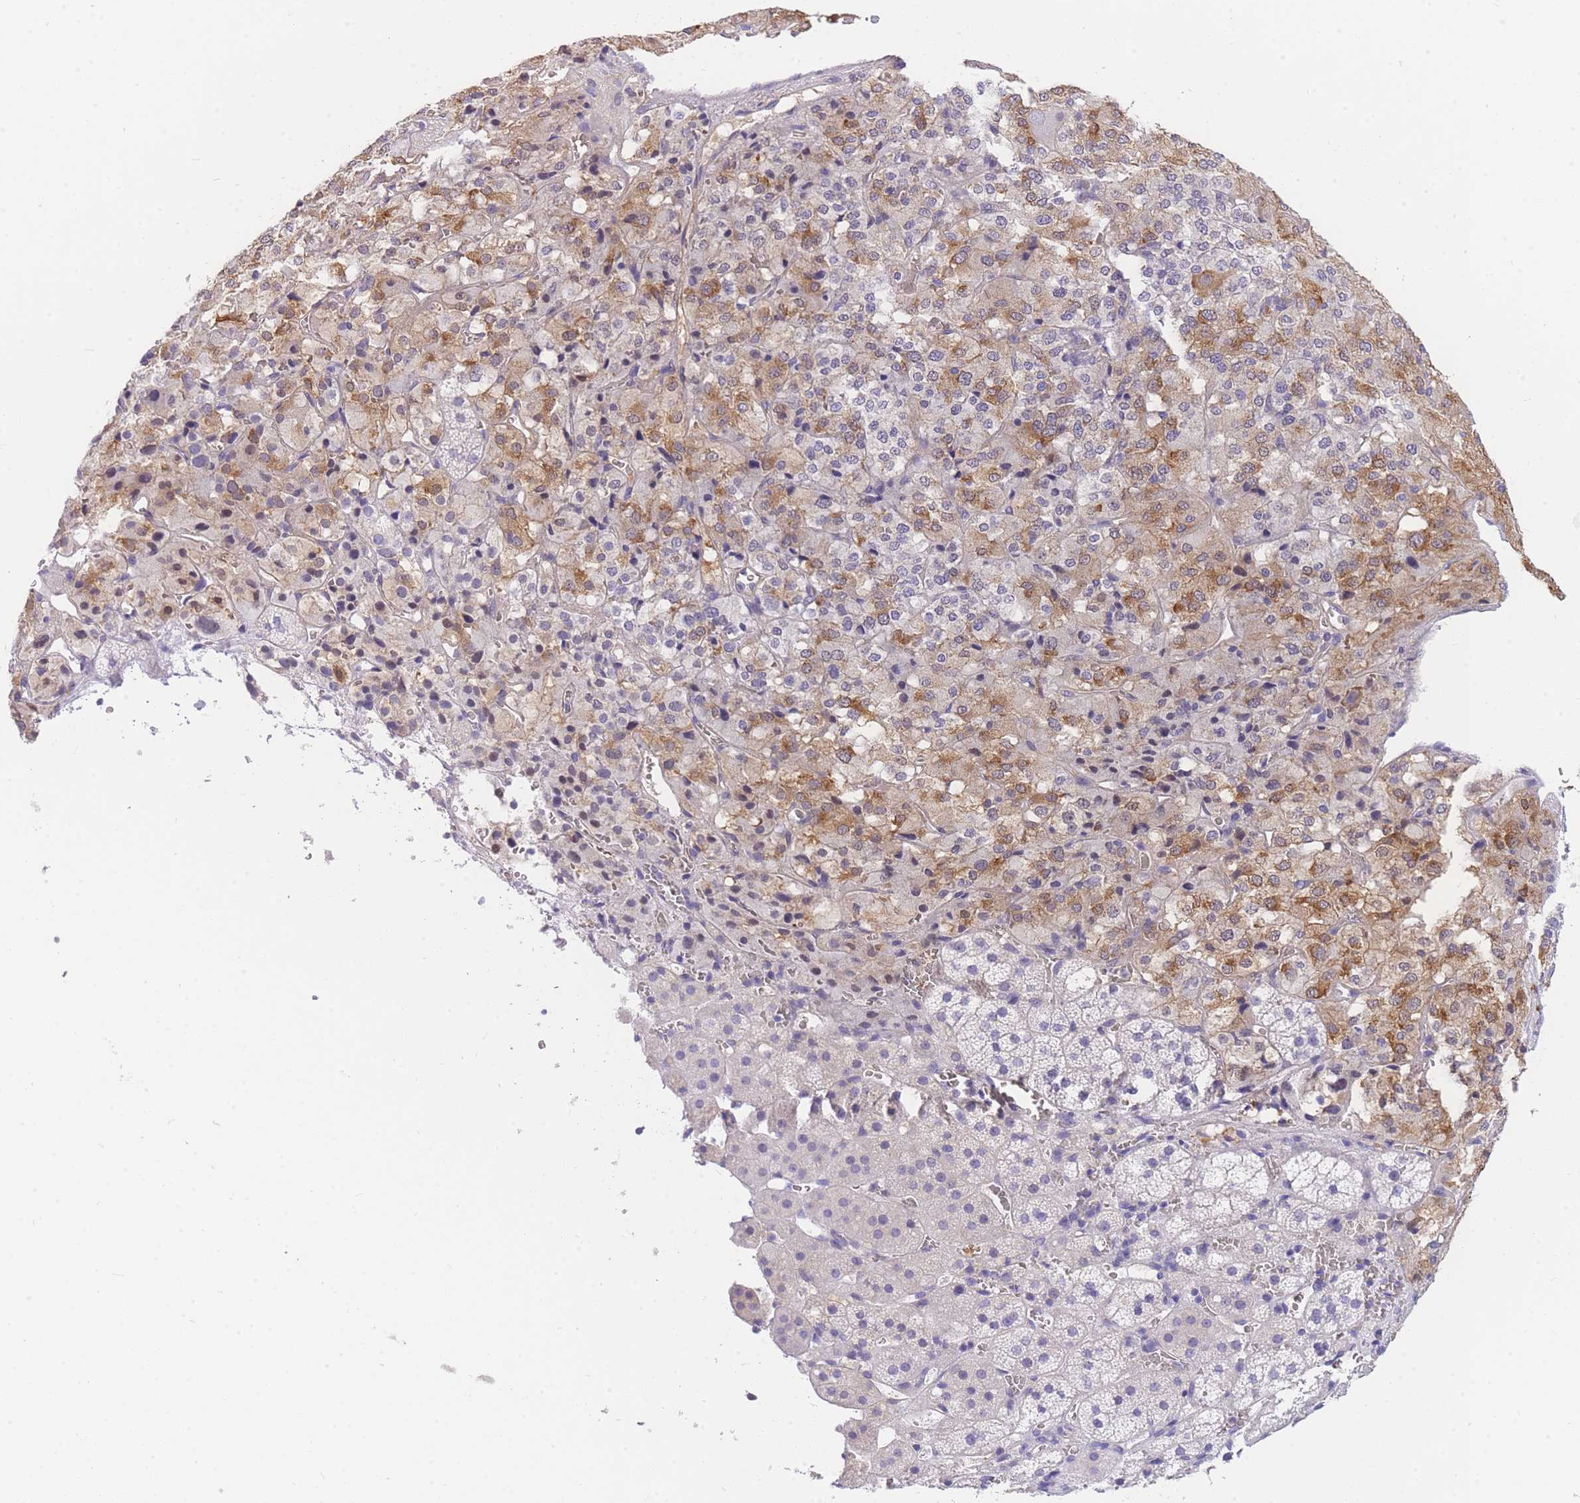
{"staining": {"intensity": "moderate", "quantity": "<25%", "location": "cytoplasmic/membranous"}, "tissue": "adrenal gland", "cell_type": "Glandular cells", "image_type": "normal", "snomed": [{"axis": "morphology", "description": "Normal tissue, NOS"}, {"axis": "topography", "description": "Adrenal gland"}], "caption": "Immunohistochemistry histopathology image of unremarkable adrenal gland stained for a protein (brown), which reveals low levels of moderate cytoplasmic/membranous positivity in about <25% of glandular cells.", "gene": "SRSF12", "patient": {"sex": "female", "age": 44}}